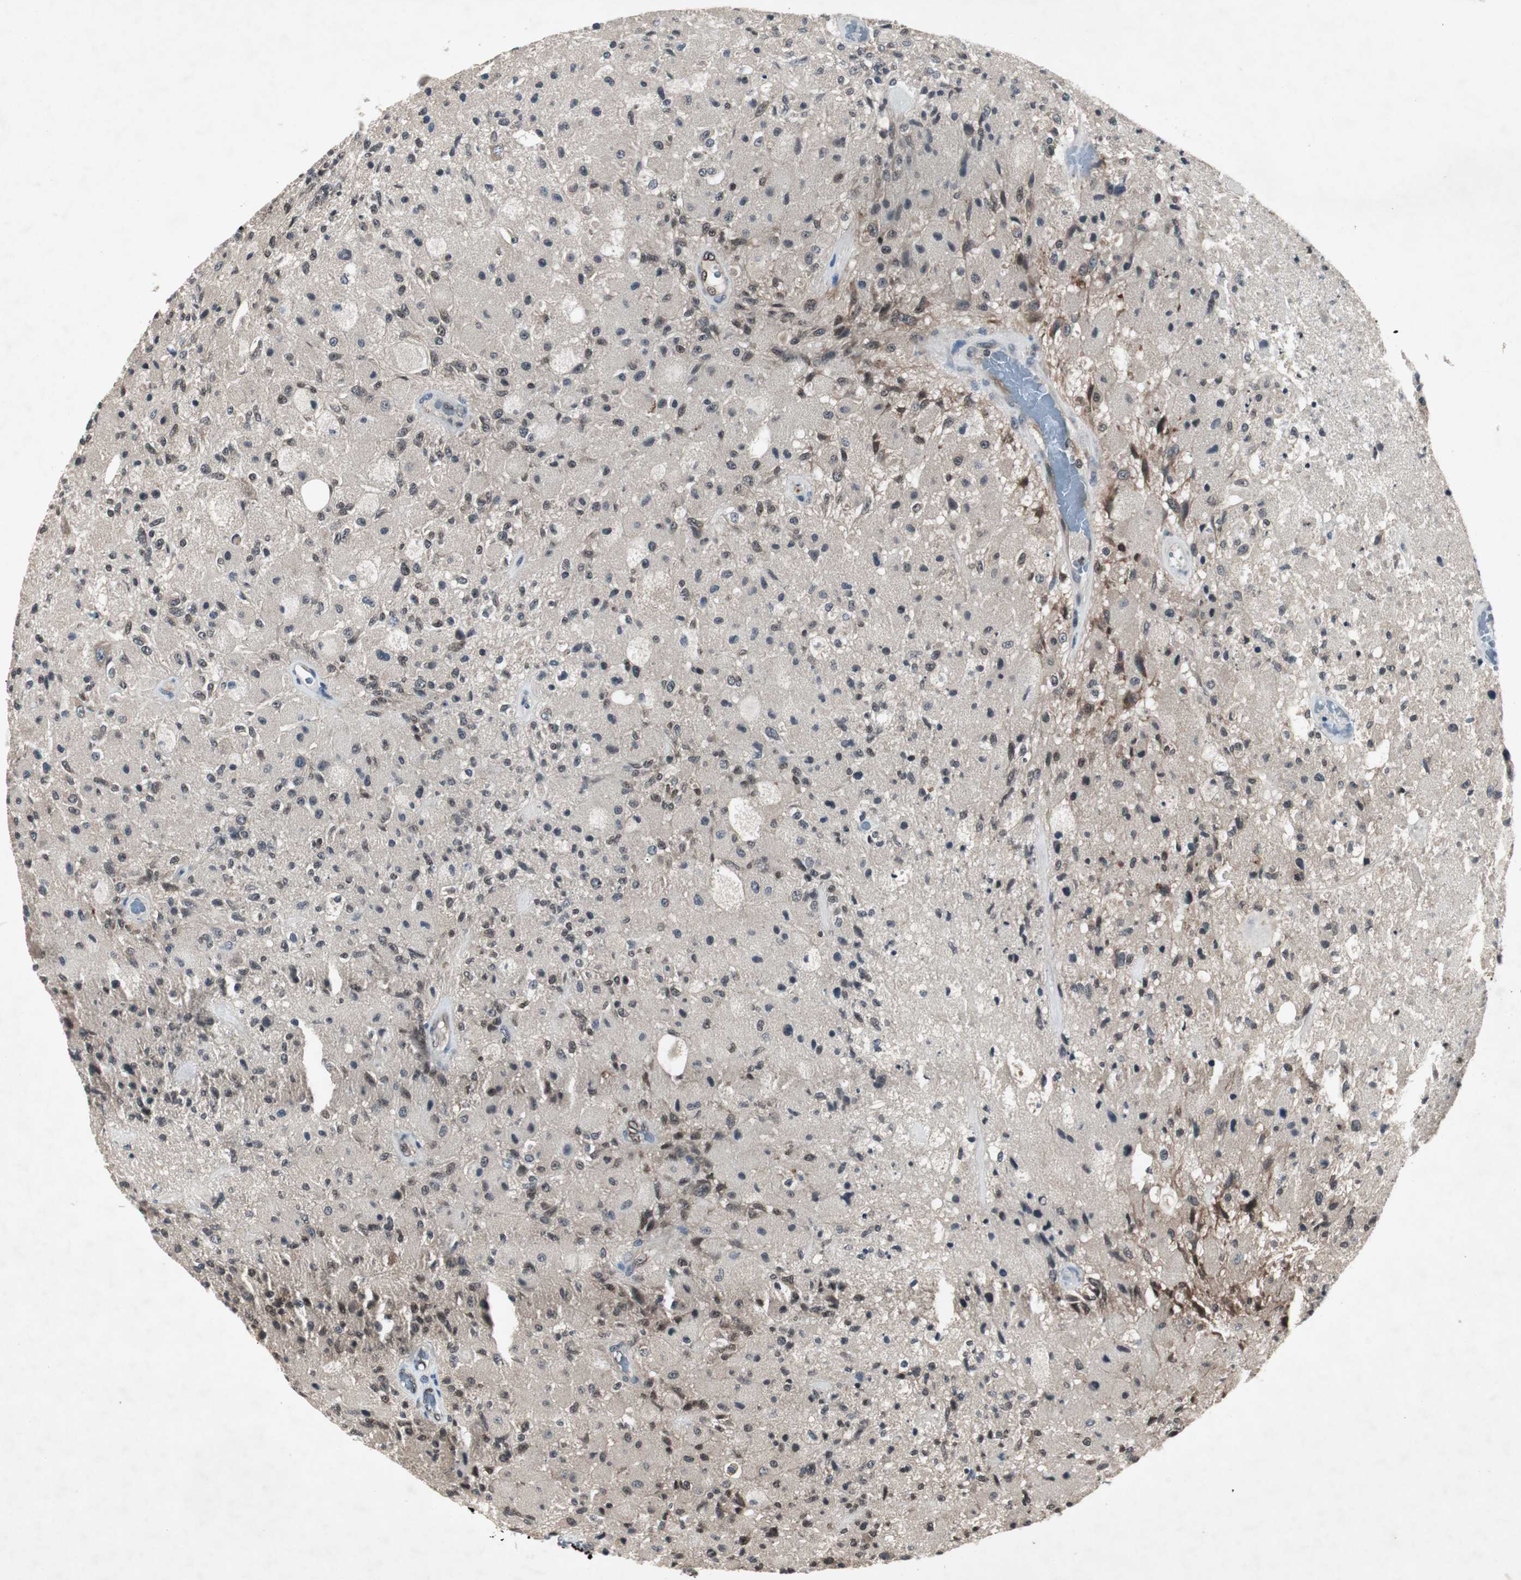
{"staining": {"intensity": "moderate", "quantity": "<25%", "location": "nuclear"}, "tissue": "glioma", "cell_type": "Tumor cells", "image_type": "cancer", "snomed": [{"axis": "morphology", "description": "Normal tissue, NOS"}, {"axis": "morphology", "description": "Glioma, malignant, High grade"}, {"axis": "topography", "description": "Cerebral cortex"}], "caption": "This is an image of IHC staining of glioma, which shows moderate staining in the nuclear of tumor cells.", "gene": "SMAD1", "patient": {"sex": "male", "age": 77}}